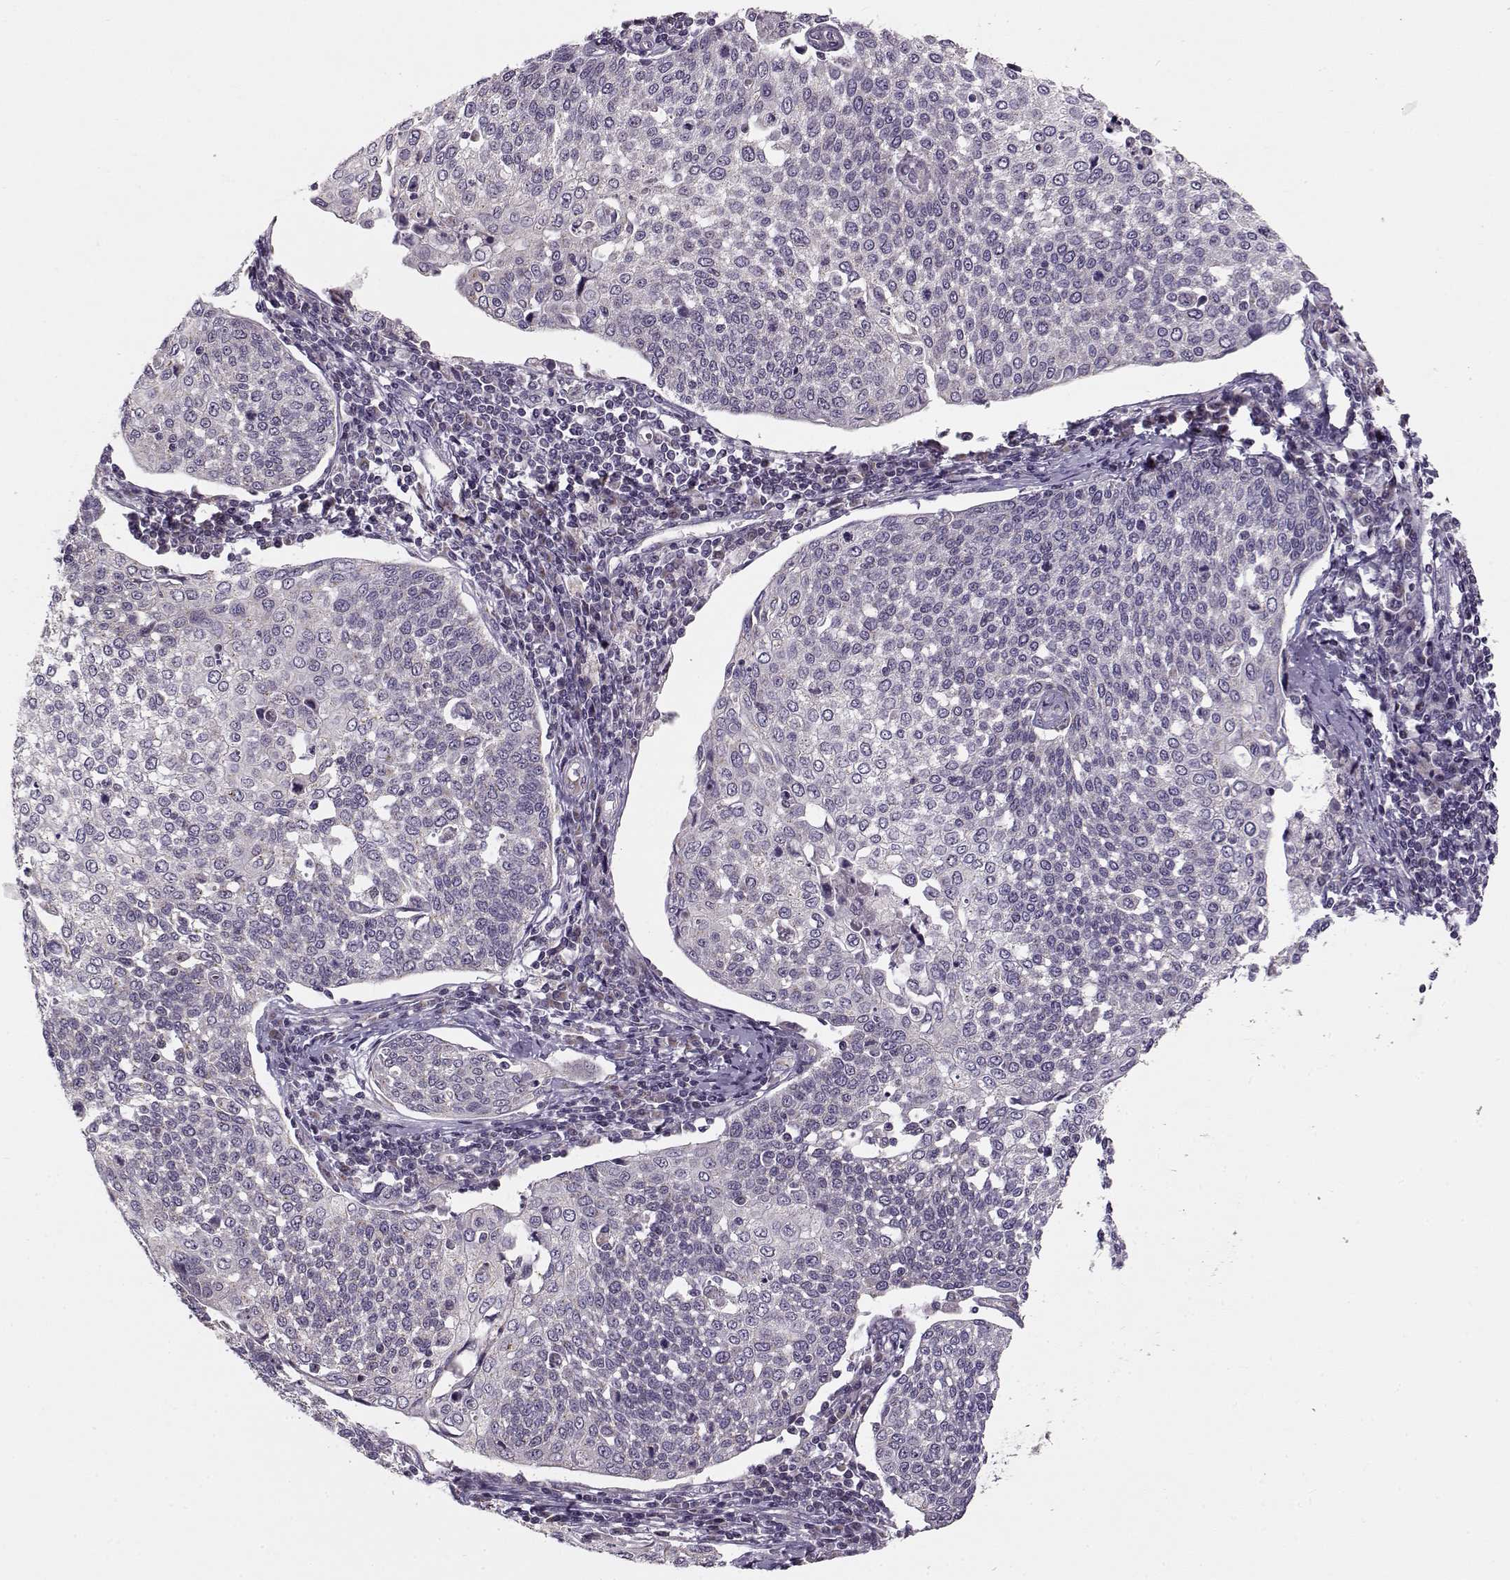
{"staining": {"intensity": "negative", "quantity": "none", "location": "none"}, "tissue": "cervical cancer", "cell_type": "Tumor cells", "image_type": "cancer", "snomed": [{"axis": "morphology", "description": "Squamous cell carcinoma, NOS"}, {"axis": "topography", "description": "Cervix"}], "caption": "This is a photomicrograph of IHC staining of cervical cancer, which shows no staining in tumor cells.", "gene": "SLC4A5", "patient": {"sex": "female", "age": 34}}